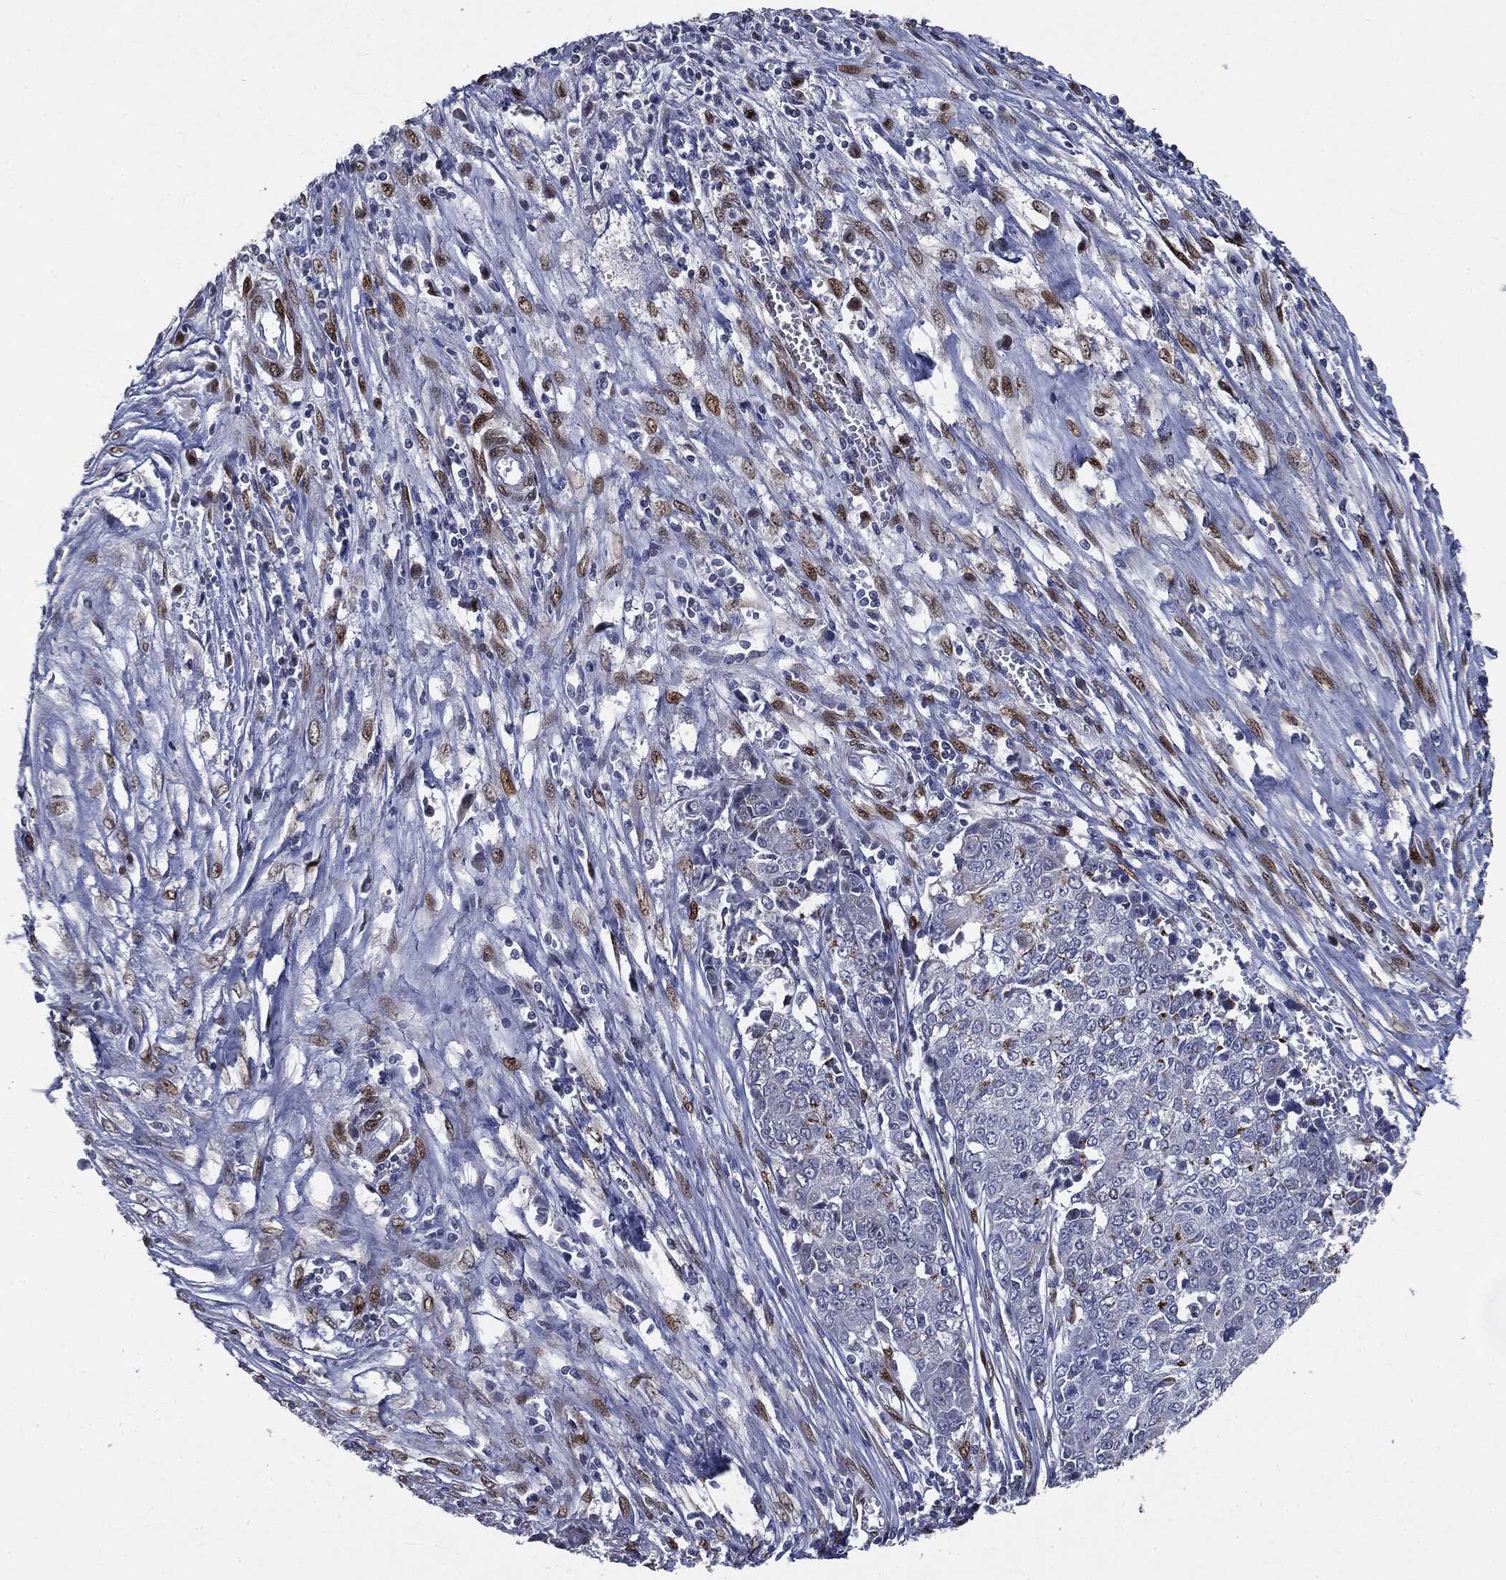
{"staining": {"intensity": "negative", "quantity": "none", "location": "none"}, "tissue": "ovarian cancer", "cell_type": "Tumor cells", "image_type": "cancer", "snomed": [{"axis": "morphology", "description": "Carcinoma, endometroid"}, {"axis": "topography", "description": "Ovary"}], "caption": "There is no significant staining in tumor cells of endometroid carcinoma (ovarian).", "gene": "CASD1", "patient": {"sex": "female", "age": 42}}